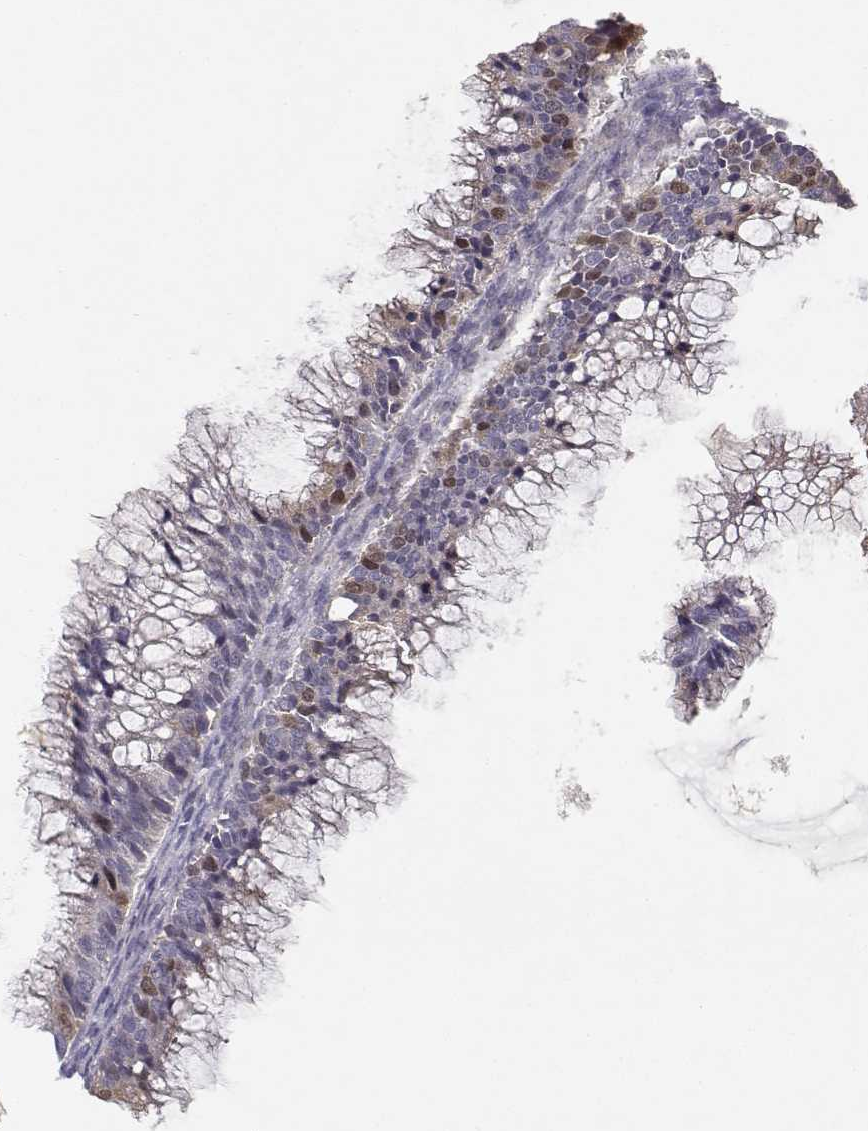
{"staining": {"intensity": "moderate", "quantity": "<25%", "location": "nuclear"}, "tissue": "ovarian cancer", "cell_type": "Tumor cells", "image_type": "cancer", "snomed": [{"axis": "morphology", "description": "Cystadenocarcinoma, mucinous, NOS"}, {"axis": "topography", "description": "Ovary"}], "caption": "A histopathology image of human ovarian cancer stained for a protein reveals moderate nuclear brown staining in tumor cells.", "gene": "RAD51", "patient": {"sex": "female", "age": 38}}